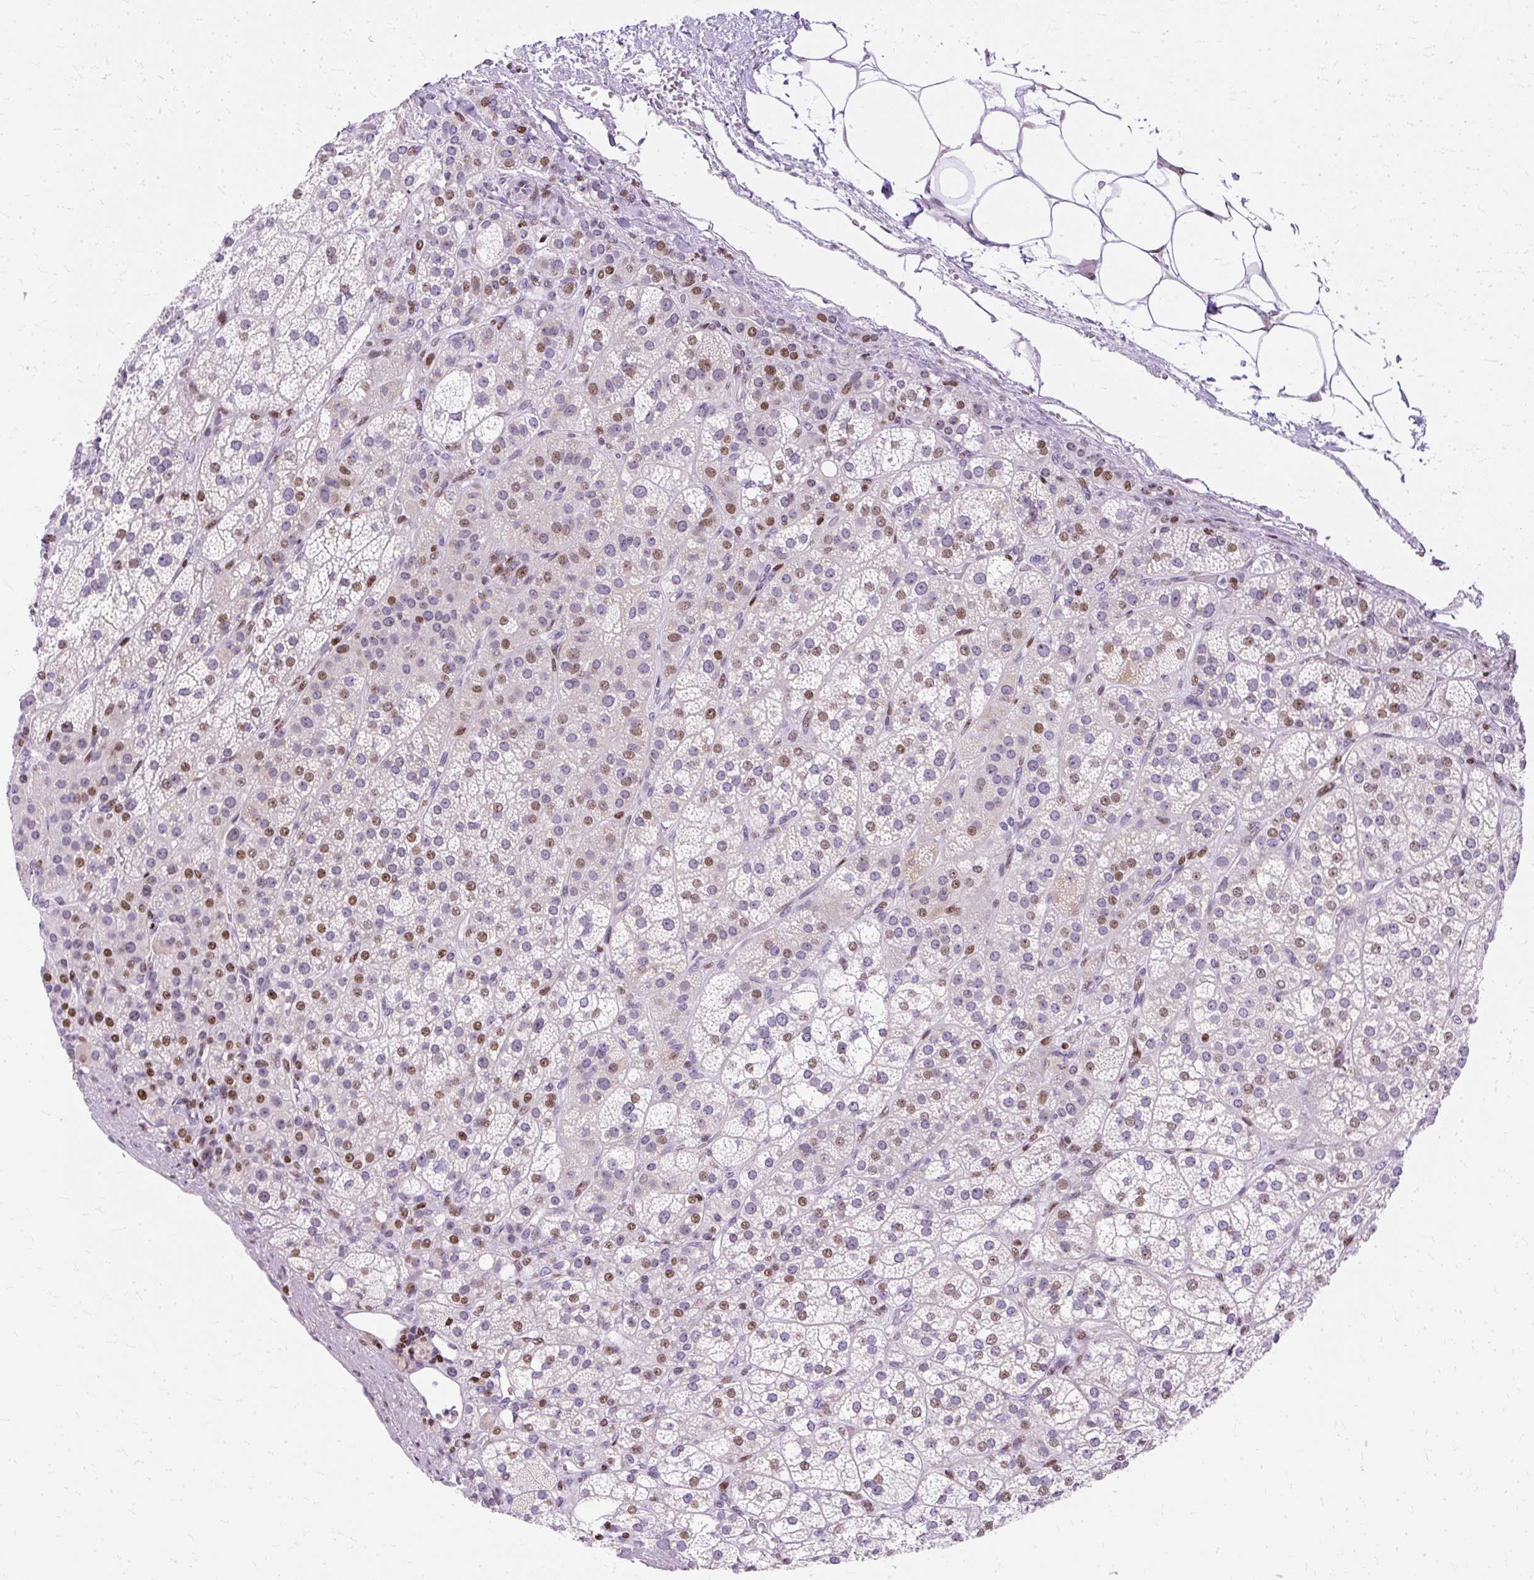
{"staining": {"intensity": "moderate", "quantity": "25%-75%", "location": "nuclear"}, "tissue": "adrenal gland", "cell_type": "Glandular cells", "image_type": "normal", "snomed": [{"axis": "morphology", "description": "Normal tissue, NOS"}, {"axis": "topography", "description": "Adrenal gland"}], "caption": "The image displays a brown stain indicating the presence of a protein in the nuclear of glandular cells in adrenal gland.", "gene": "TMEM177", "patient": {"sex": "female", "age": 60}}